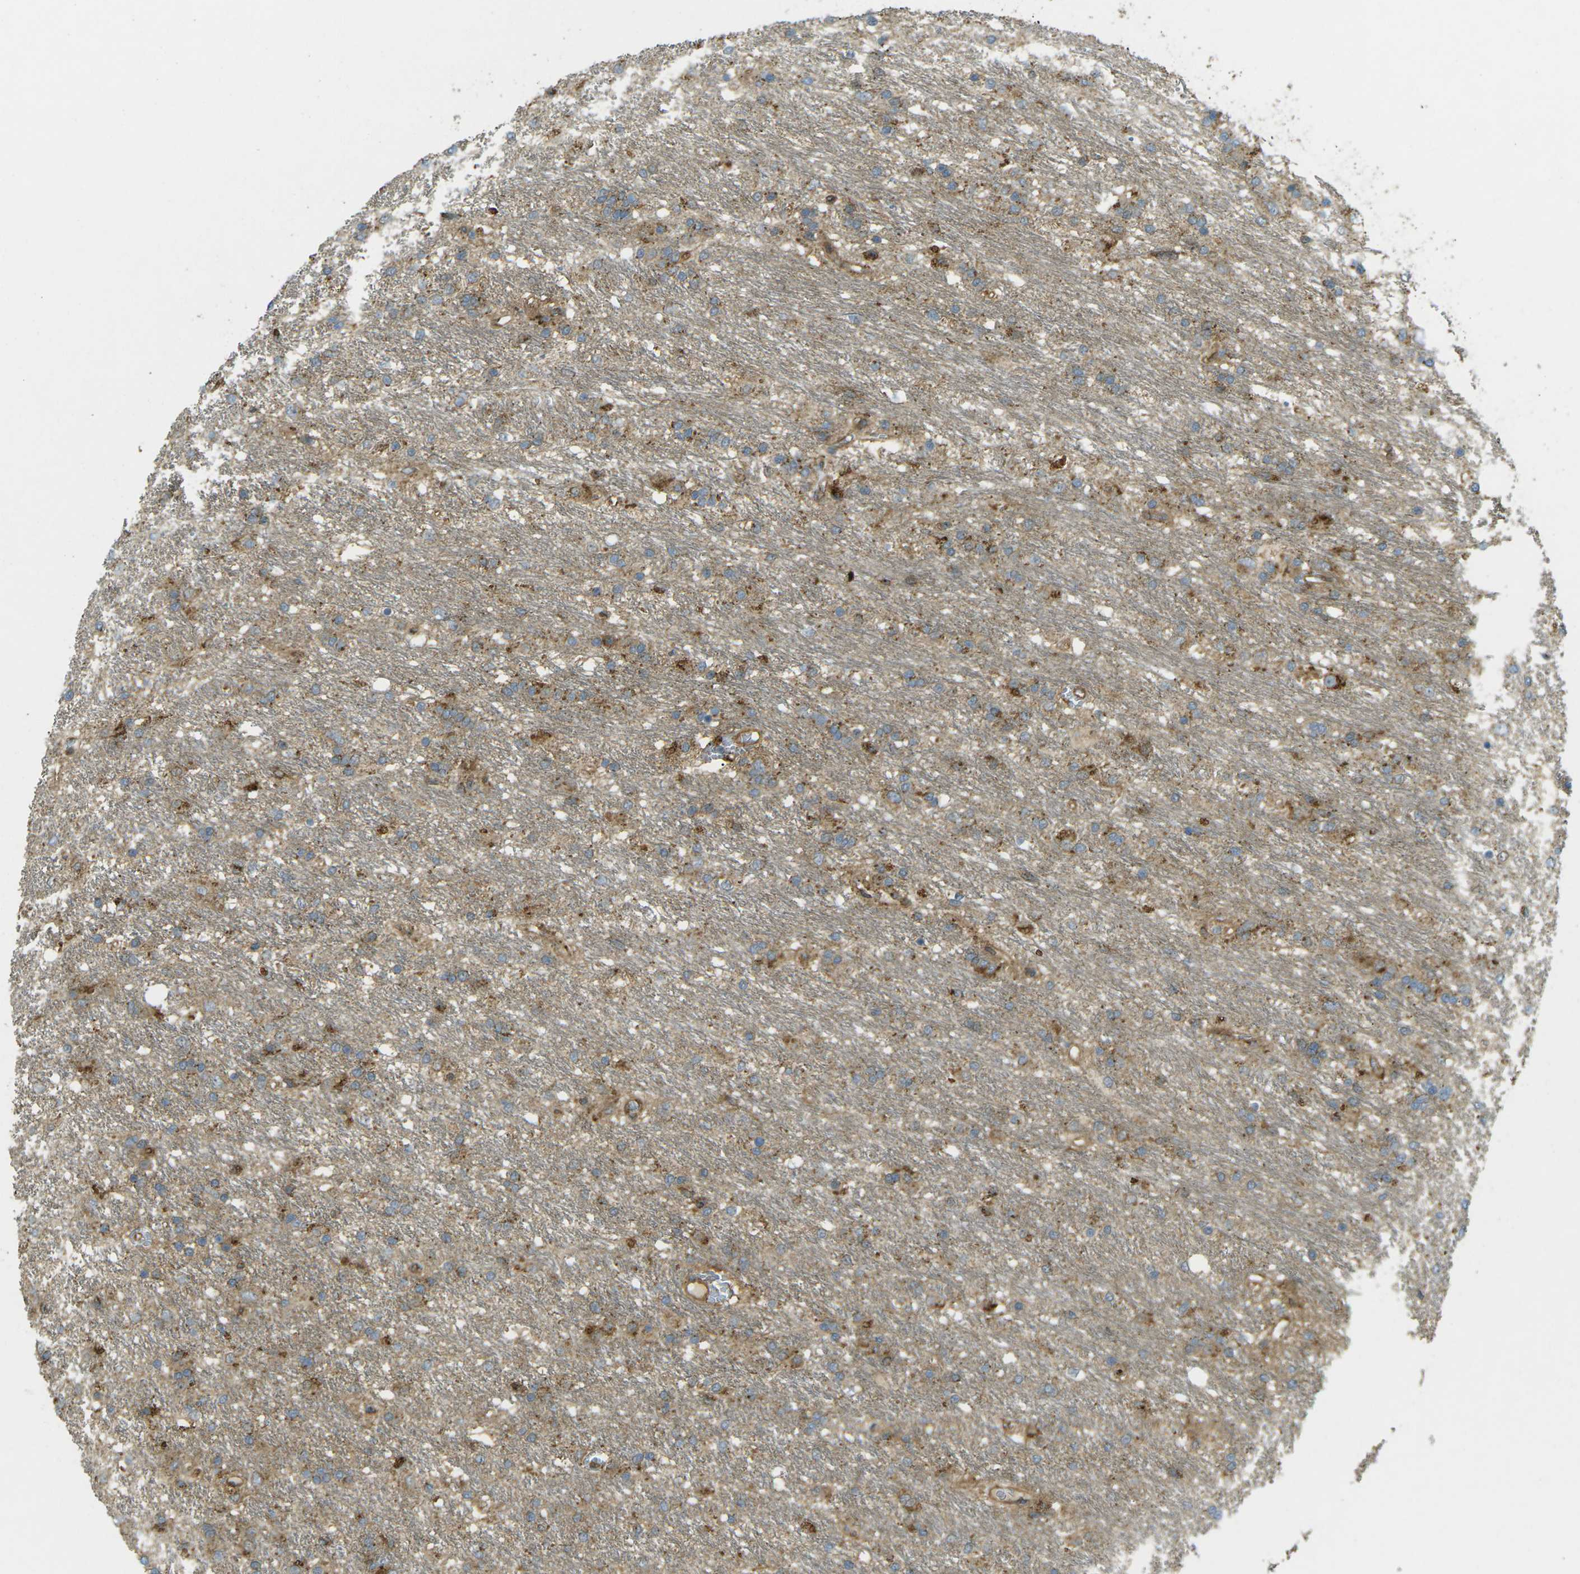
{"staining": {"intensity": "moderate", "quantity": "25%-75%", "location": "cytoplasmic/membranous"}, "tissue": "glioma", "cell_type": "Tumor cells", "image_type": "cancer", "snomed": [{"axis": "morphology", "description": "Glioma, malignant, Low grade"}, {"axis": "topography", "description": "Brain"}], "caption": "Protein expression analysis of low-grade glioma (malignant) shows moderate cytoplasmic/membranous staining in about 25%-75% of tumor cells.", "gene": "CHMP3", "patient": {"sex": "male", "age": 77}}